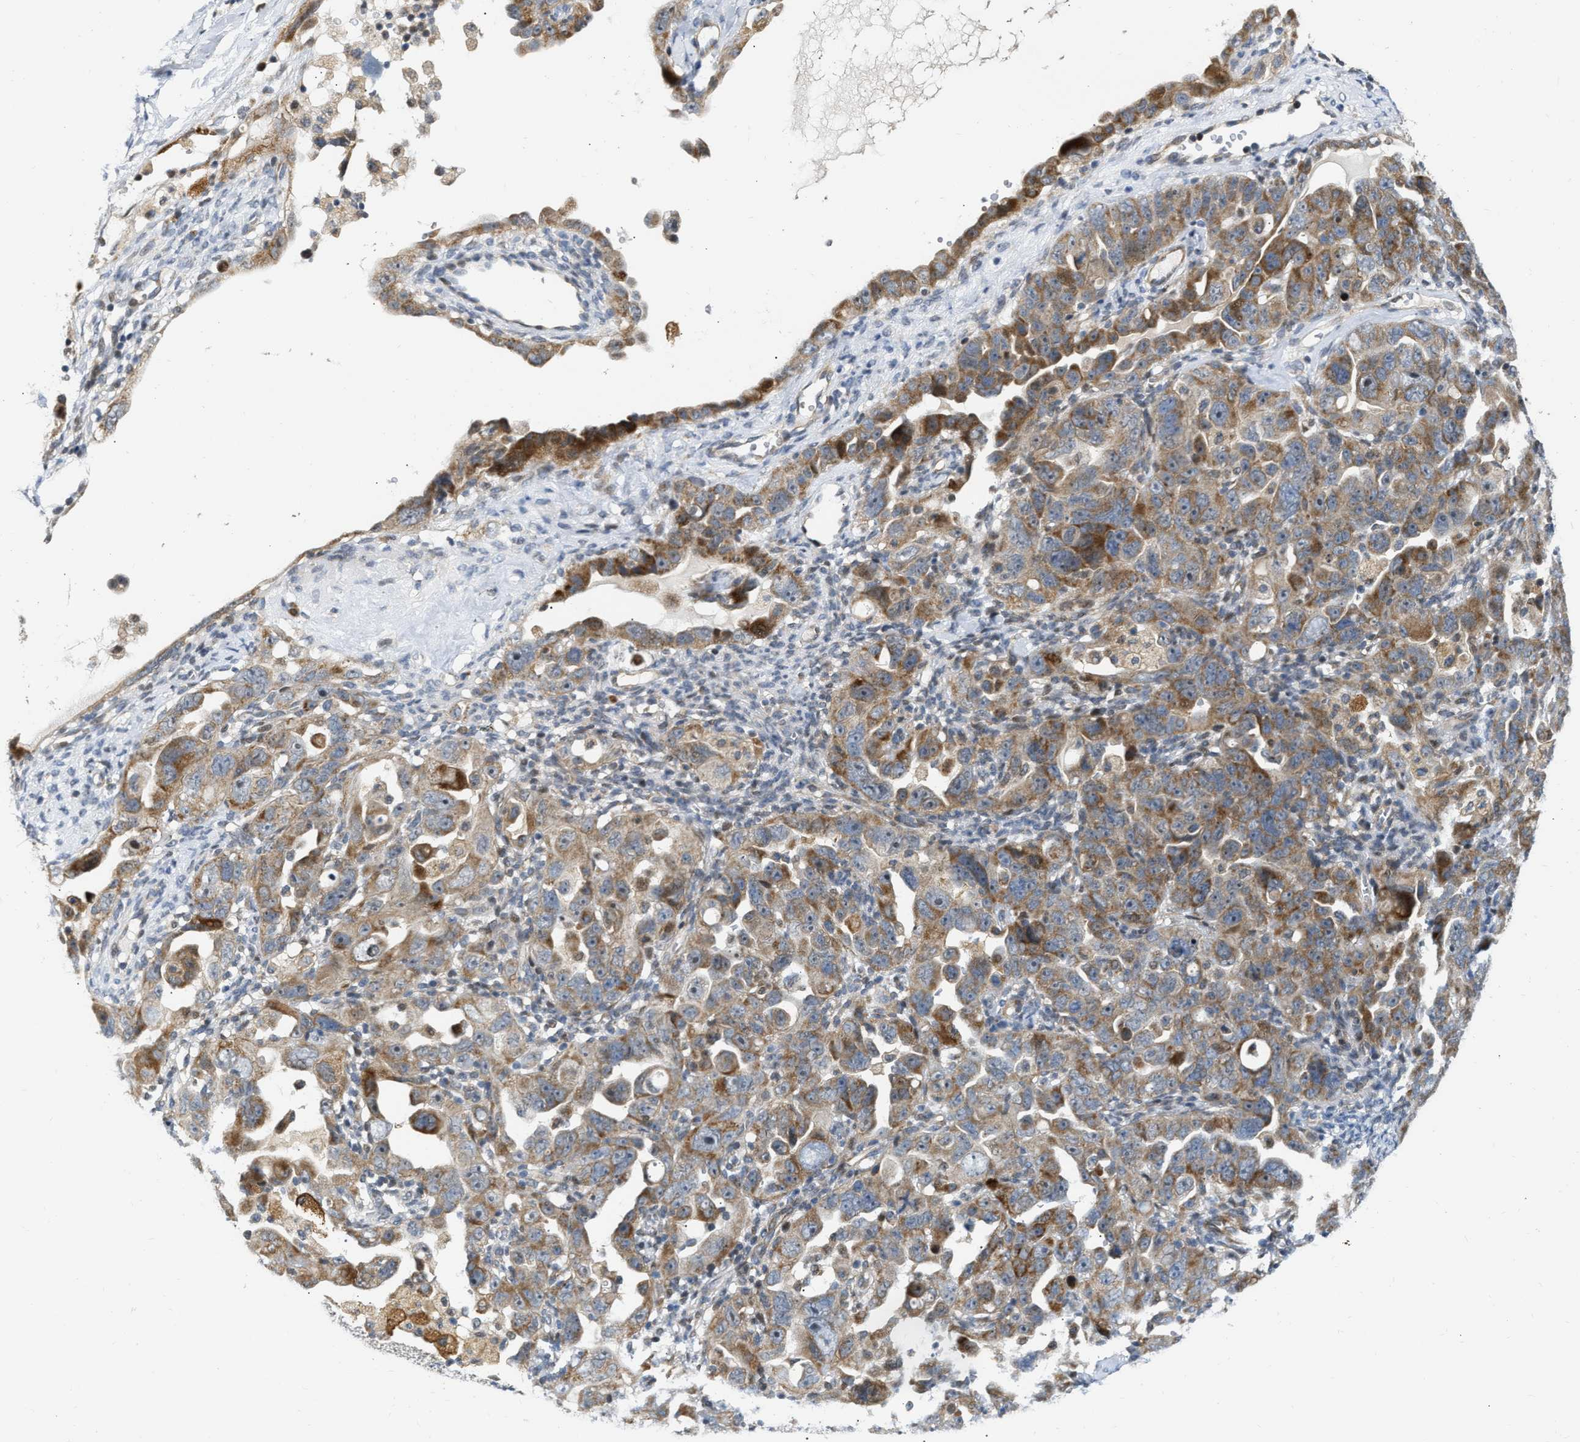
{"staining": {"intensity": "moderate", "quantity": ">75%", "location": "cytoplasmic/membranous"}, "tissue": "ovarian cancer", "cell_type": "Tumor cells", "image_type": "cancer", "snomed": [{"axis": "morphology", "description": "Cystadenocarcinoma, serous, NOS"}, {"axis": "topography", "description": "Ovary"}], "caption": "Ovarian cancer stained with a brown dye displays moderate cytoplasmic/membranous positive positivity in about >75% of tumor cells.", "gene": "DEPTOR", "patient": {"sex": "female", "age": 66}}